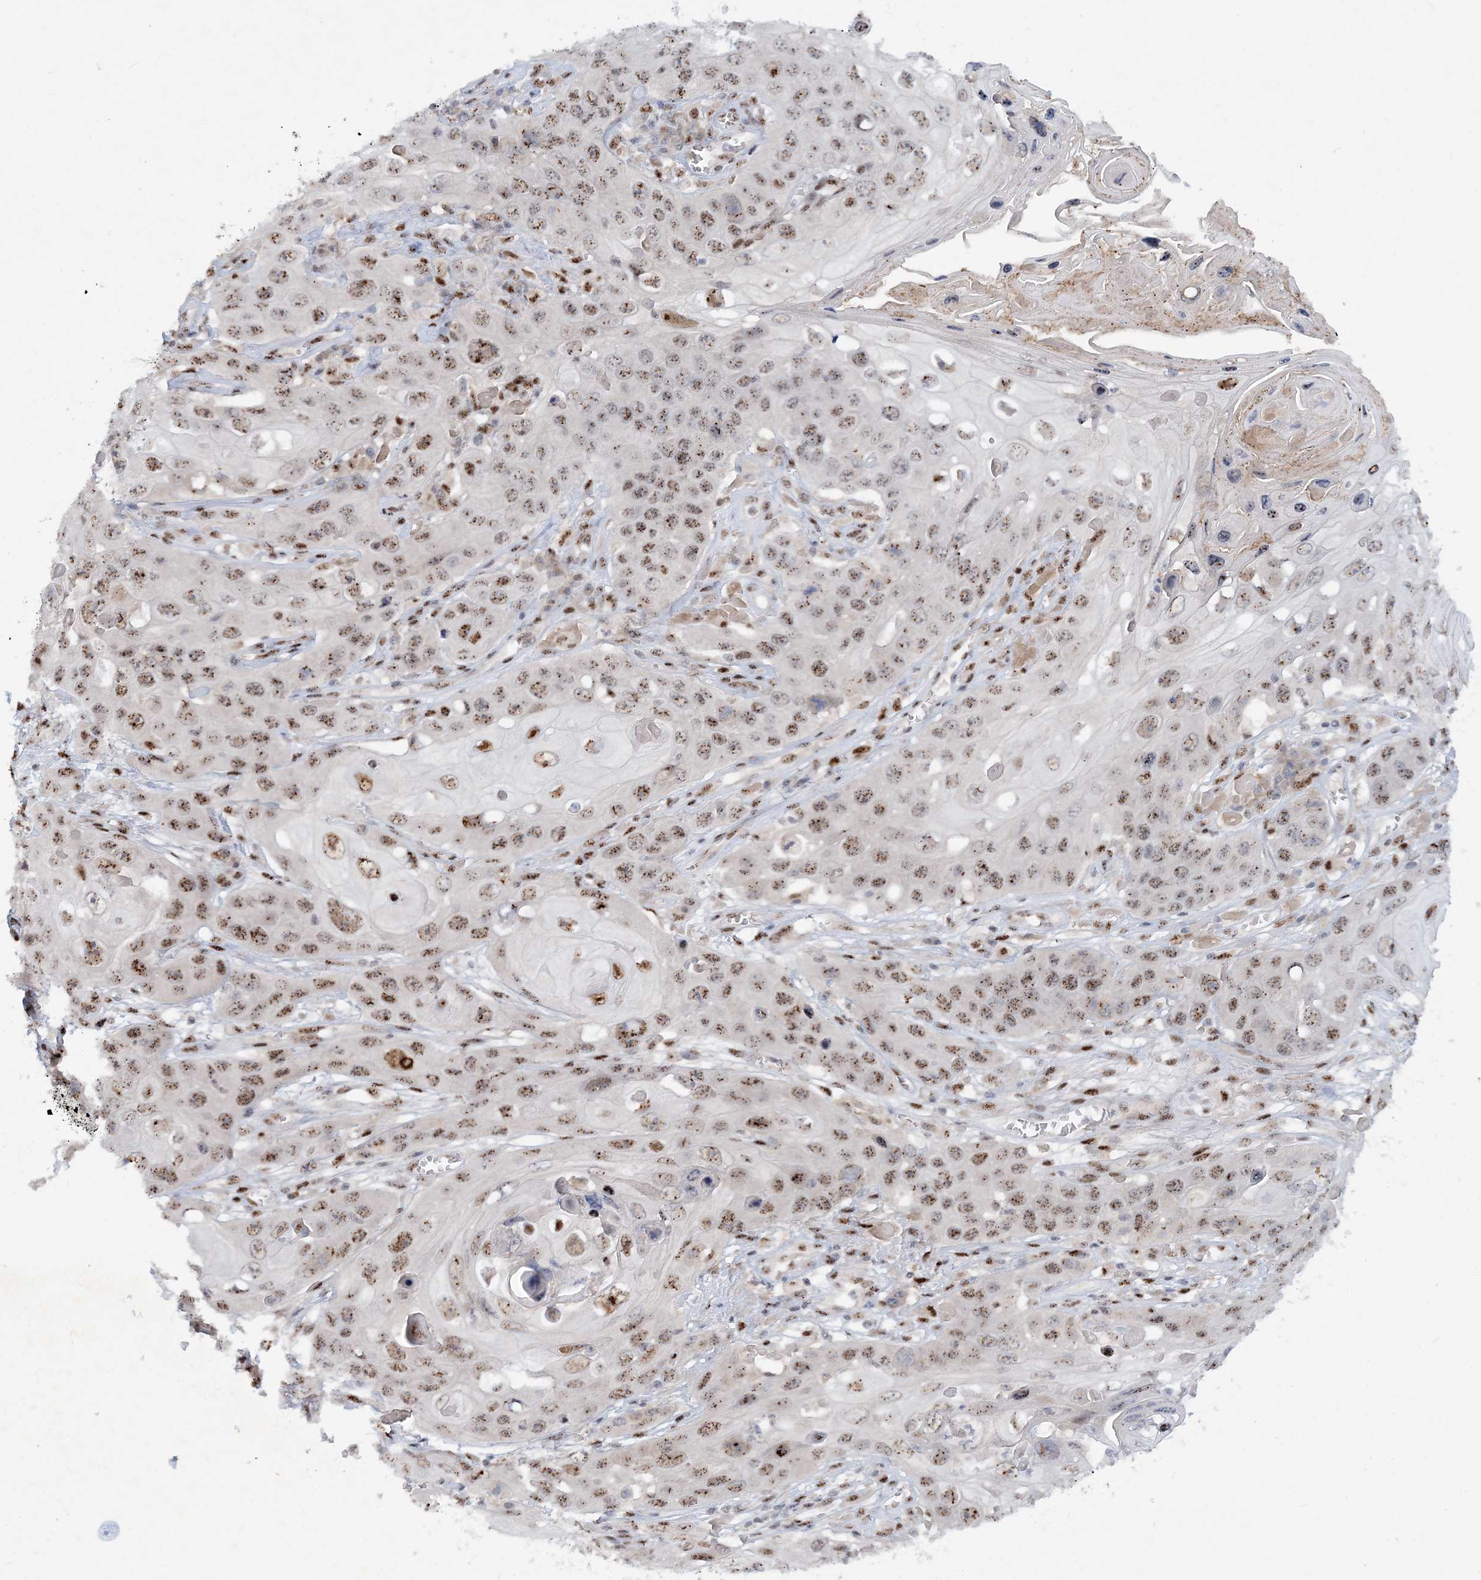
{"staining": {"intensity": "moderate", "quantity": ">75%", "location": "nuclear"}, "tissue": "skin cancer", "cell_type": "Tumor cells", "image_type": "cancer", "snomed": [{"axis": "morphology", "description": "Squamous cell carcinoma, NOS"}, {"axis": "topography", "description": "Skin"}], "caption": "Skin cancer (squamous cell carcinoma) tissue shows moderate nuclear staining in about >75% of tumor cells, visualized by immunohistochemistry. Immunohistochemistry stains the protein in brown and the nuclei are stained blue.", "gene": "GIN1", "patient": {"sex": "male", "age": 55}}